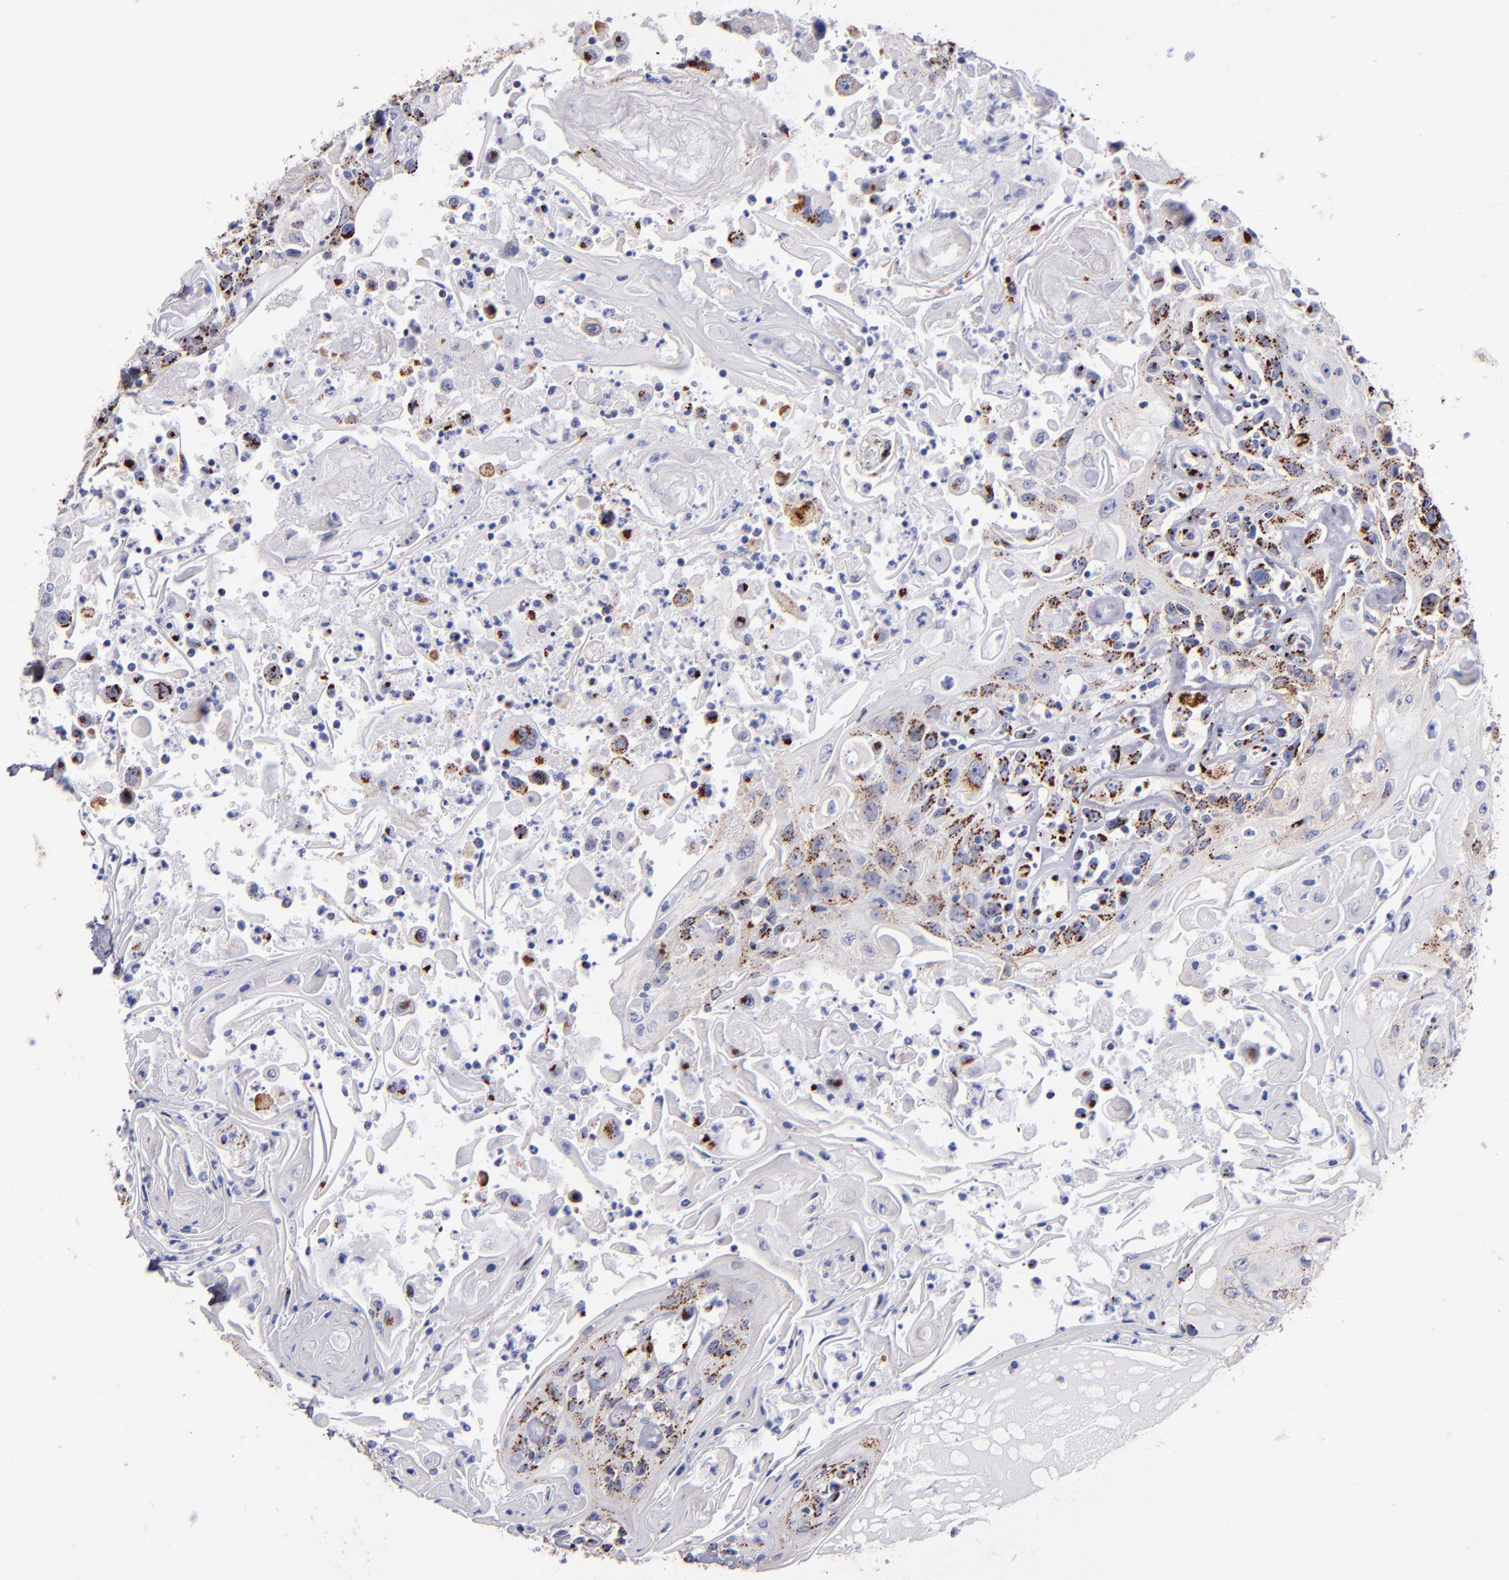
{"staining": {"intensity": "strong", "quantity": ">75%", "location": "cytoplasmic/membranous"}, "tissue": "head and neck cancer", "cell_type": "Tumor cells", "image_type": "cancer", "snomed": [{"axis": "morphology", "description": "Squamous cell carcinoma, NOS"}, {"axis": "topography", "description": "Oral tissue"}, {"axis": "topography", "description": "Head-Neck"}], "caption": "This is a micrograph of IHC staining of head and neck cancer (squamous cell carcinoma), which shows strong staining in the cytoplasmic/membranous of tumor cells.", "gene": "GOLIM4", "patient": {"sex": "female", "age": 76}}